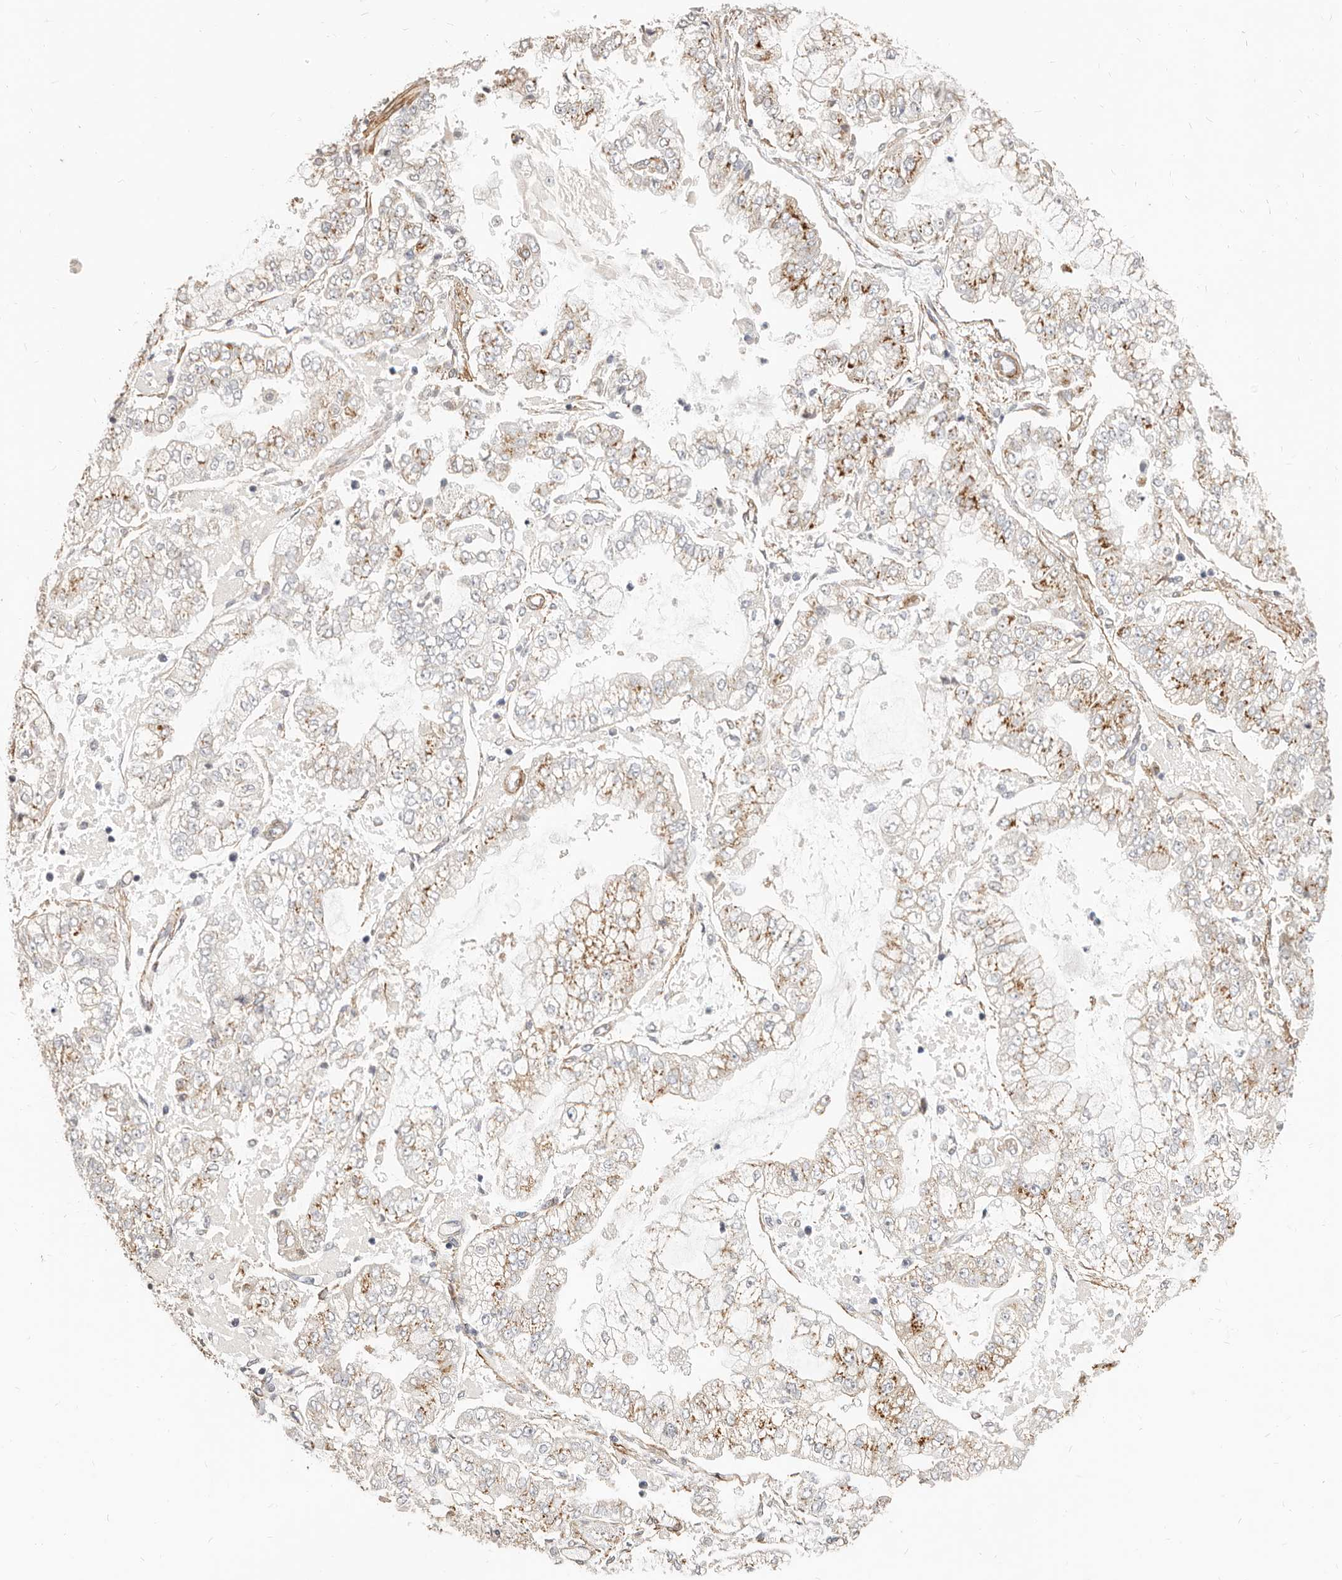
{"staining": {"intensity": "moderate", "quantity": "25%-75%", "location": "cytoplasmic/membranous"}, "tissue": "stomach cancer", "cell_type": "Tumor cells", "image_type": "cancer", "snomed": [{"axis": "morphology", "description": "Adenocarcinoma, NOS"}, {"axis": "topography", "description": "Stomach"}], "caption": "The histopathology image exhibits a brown stain indicating the presence of a protein in the cytoplasmic/membranous of tumor cells in adenocarcinoma (stomach).", "gene": "RABAC1", "patient": {"sex": "male", "age": 76}}